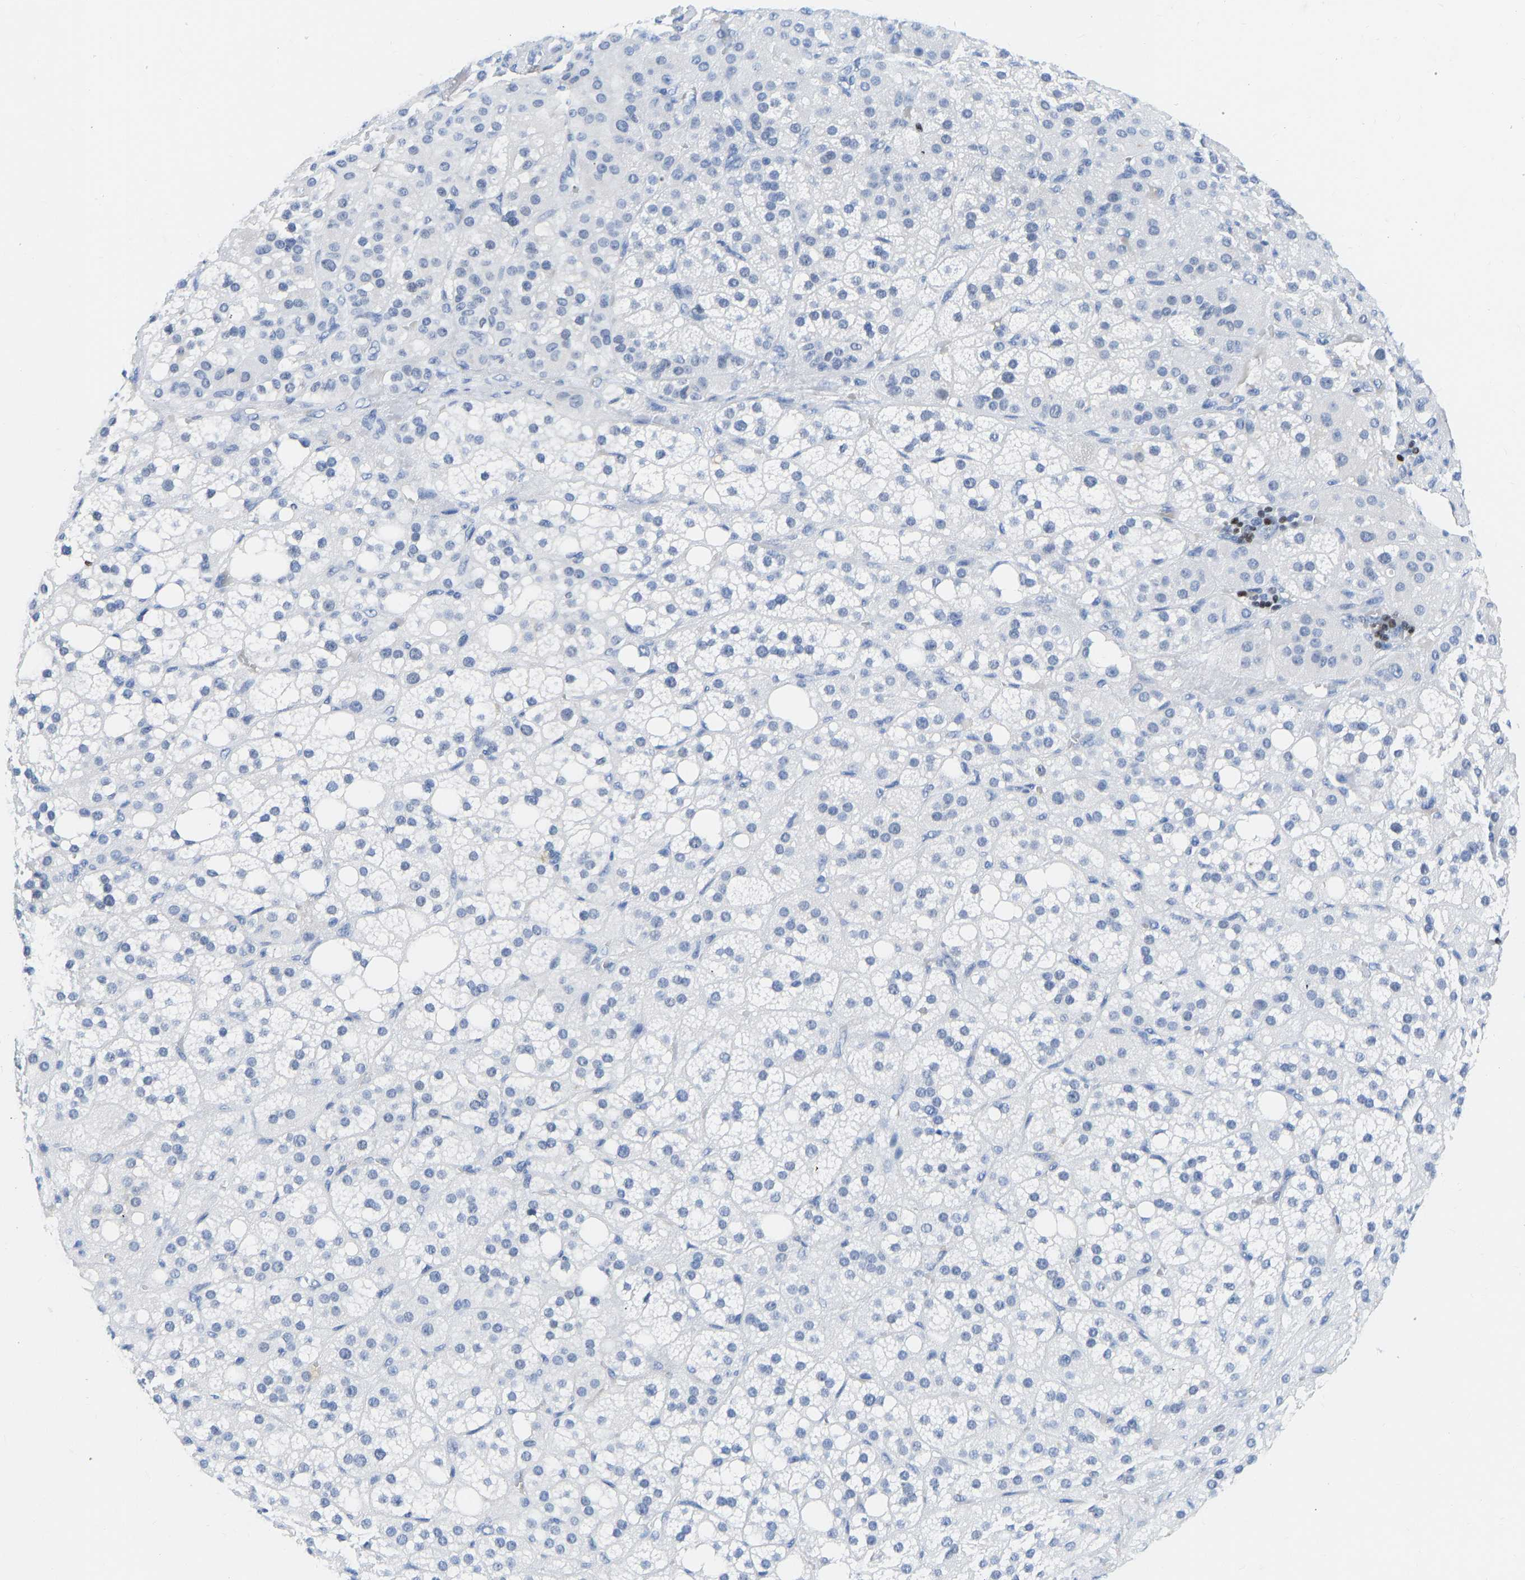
{"staining": {"intensity": "negative", "quantity": "none", "location": "none"}, "tissue": "adrenal gland", "cell_type": "Glandular cells", "image_type": "normal", "snomed": [{"axis": "morphology", "description": "Normal tissue, NOS"}, {"axis": "topography", "description": "Adrenal gland"}], "caption": "Adrenal gland was stained to show a protein in brown. There is no significant expression in glandular cells. (DAB immunohistochemistry (IHC), high magnification).", "gene": "TCF7", "patient": {"sex": "female", "age": 59}}